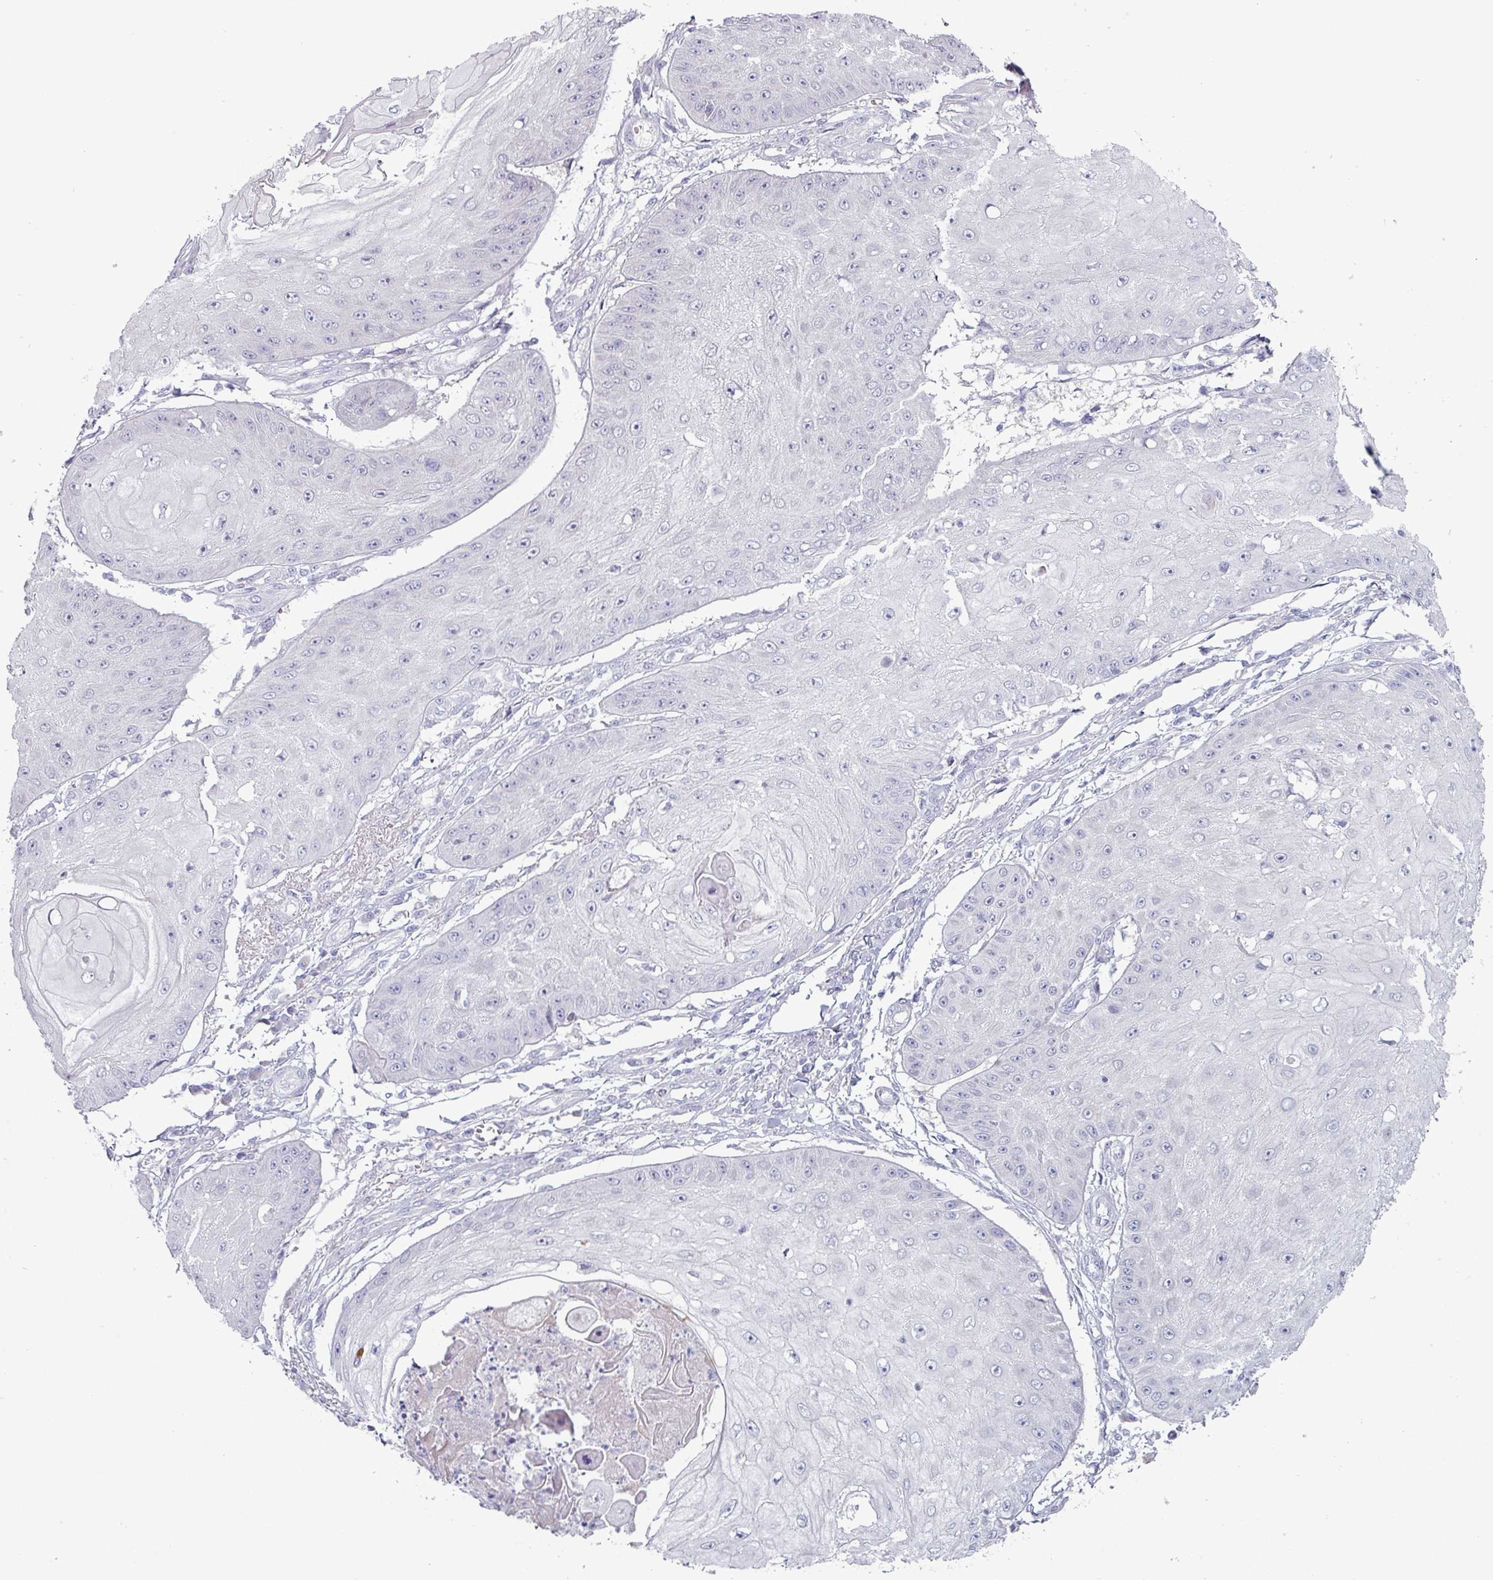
{"staining": {"intensity": "negative", "quantity": "none", "location": "none"}, "tissue": "skin cancer", "cell_type": "Tumor cells", "image_type": "cancer", "snomed": [{"axis": "morphology", "description": "Squamous cell carcinoma, NOS"}, {"axis": "topography", "description": "Skin"}], "caption": "DAB immunohistochemical staining of human skin squamous cell carcinoma shows no significant staining in tumor cells. The staining is performed using DAB brown chromogen with nuclei counter-stained in using hematoxylin.", "gene": "ZNF615", "patient": {"sex": "male", "age": 70}}